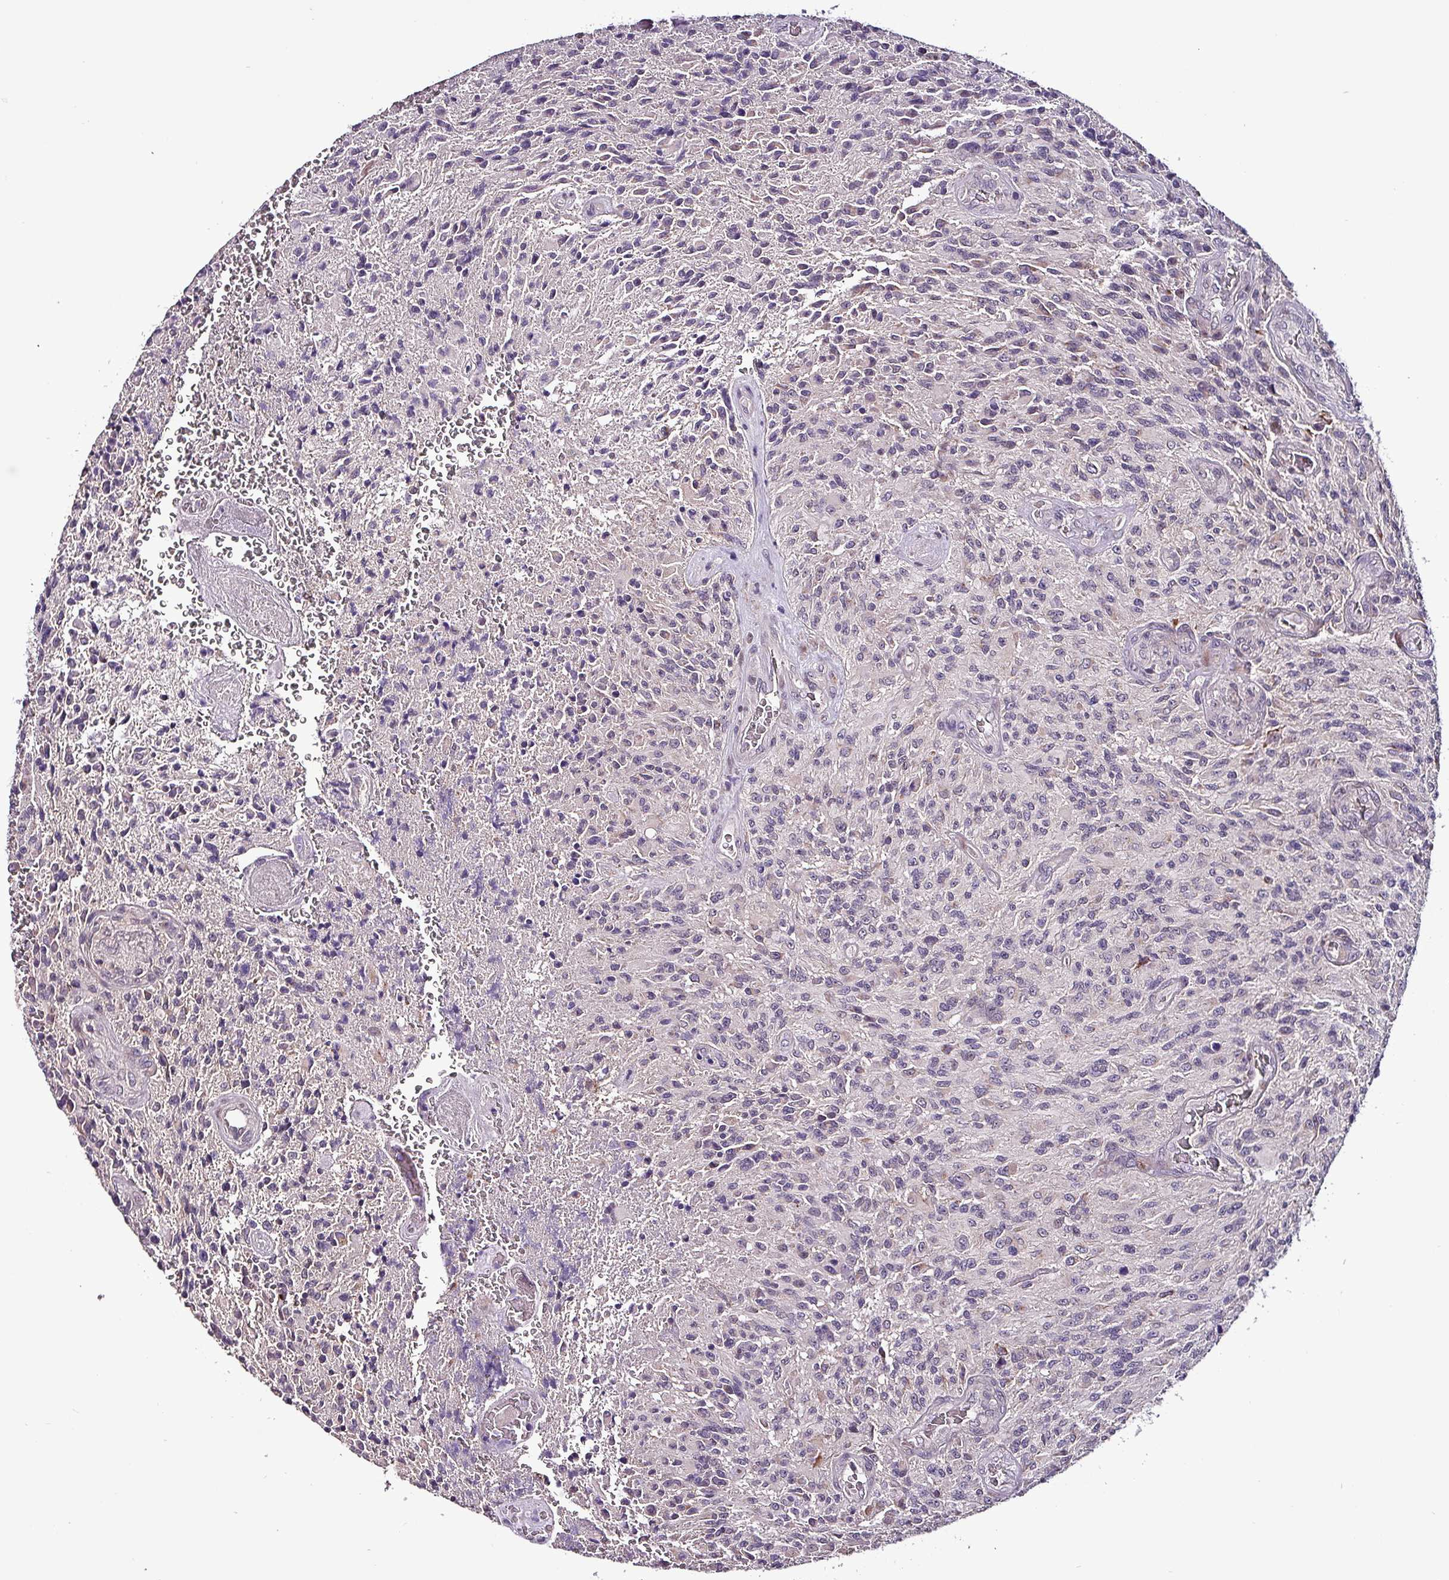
{"staining": {"intensity": "negative", "quantity": "none", "location": "none"}, "tissue": "glioma", "cell_type": "Tumor cells", "image_type": "cancer", "snomed": [{"axis": "morphology", "description": "Normal tissue, NOS"}, {"axis": "morphology", "description": "Glioma, malignant, High grade"}, {"axis": "topography", "description": "Cerebral cortex"}], "caption": "Photomicrograph shows no significant protein positivity in tumor cells of glioma. (Brightfield microscopy of DAB IHC at high magnification).", "gene": "GRAPL", "patient": {"sex": "male", "age": 56}}